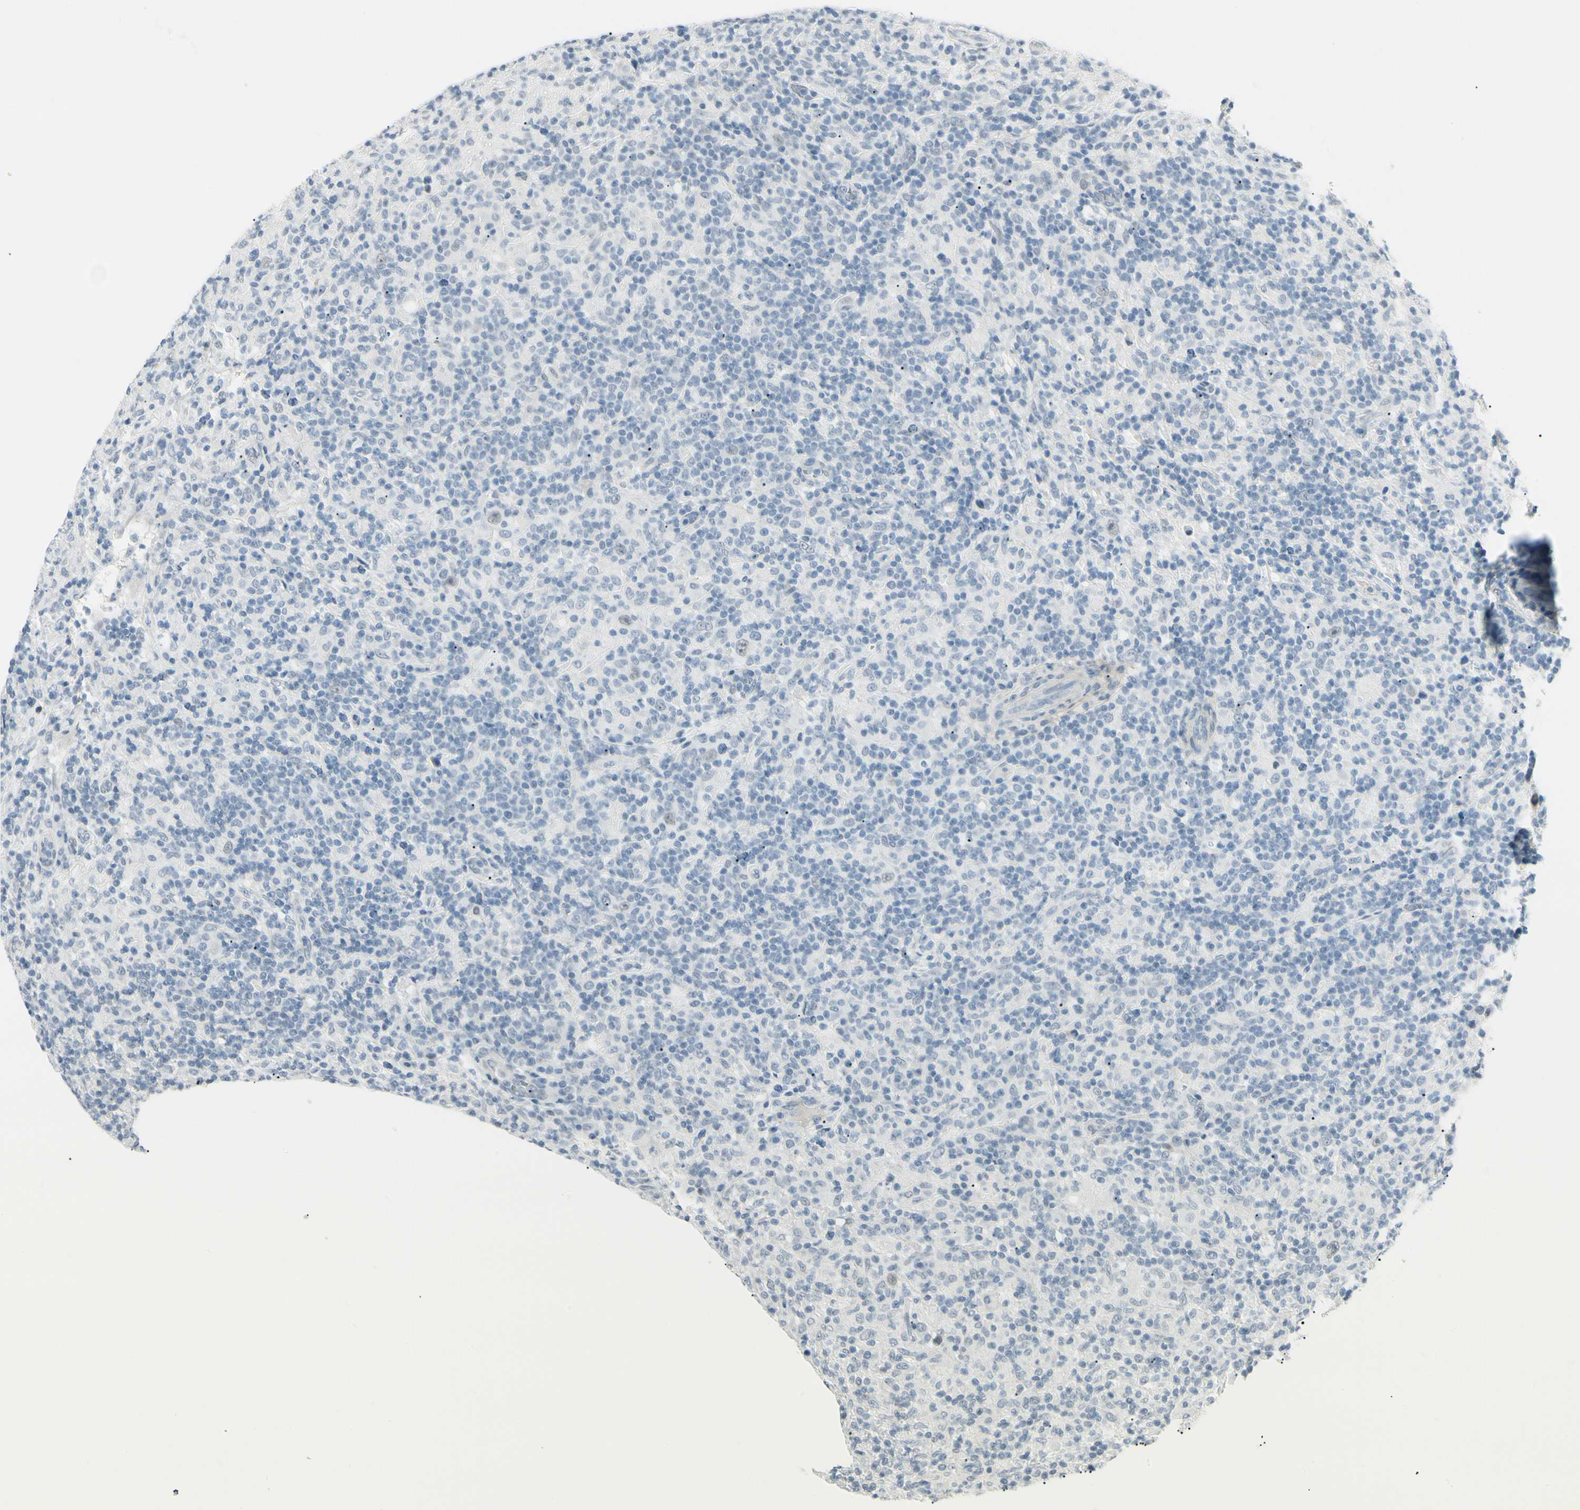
{"staining": {"intensity": "negative", "quantity": "none", "location": "none"}, "tissue": "lymphoma", "cell_type": "Tumor cells", "image_type": "cancer", "snomed": [{"axis": "morphology", "description": "Hodgkin's disease, NOS"}, {"axis": "topography", "description": "Lymph node"}], "caption": "Immunohistochemical staining of human lymphoma exhibits no significant staining in tumor cells.", "gene": "ASPN", "patient": {"sex": "male", "age": 70}}